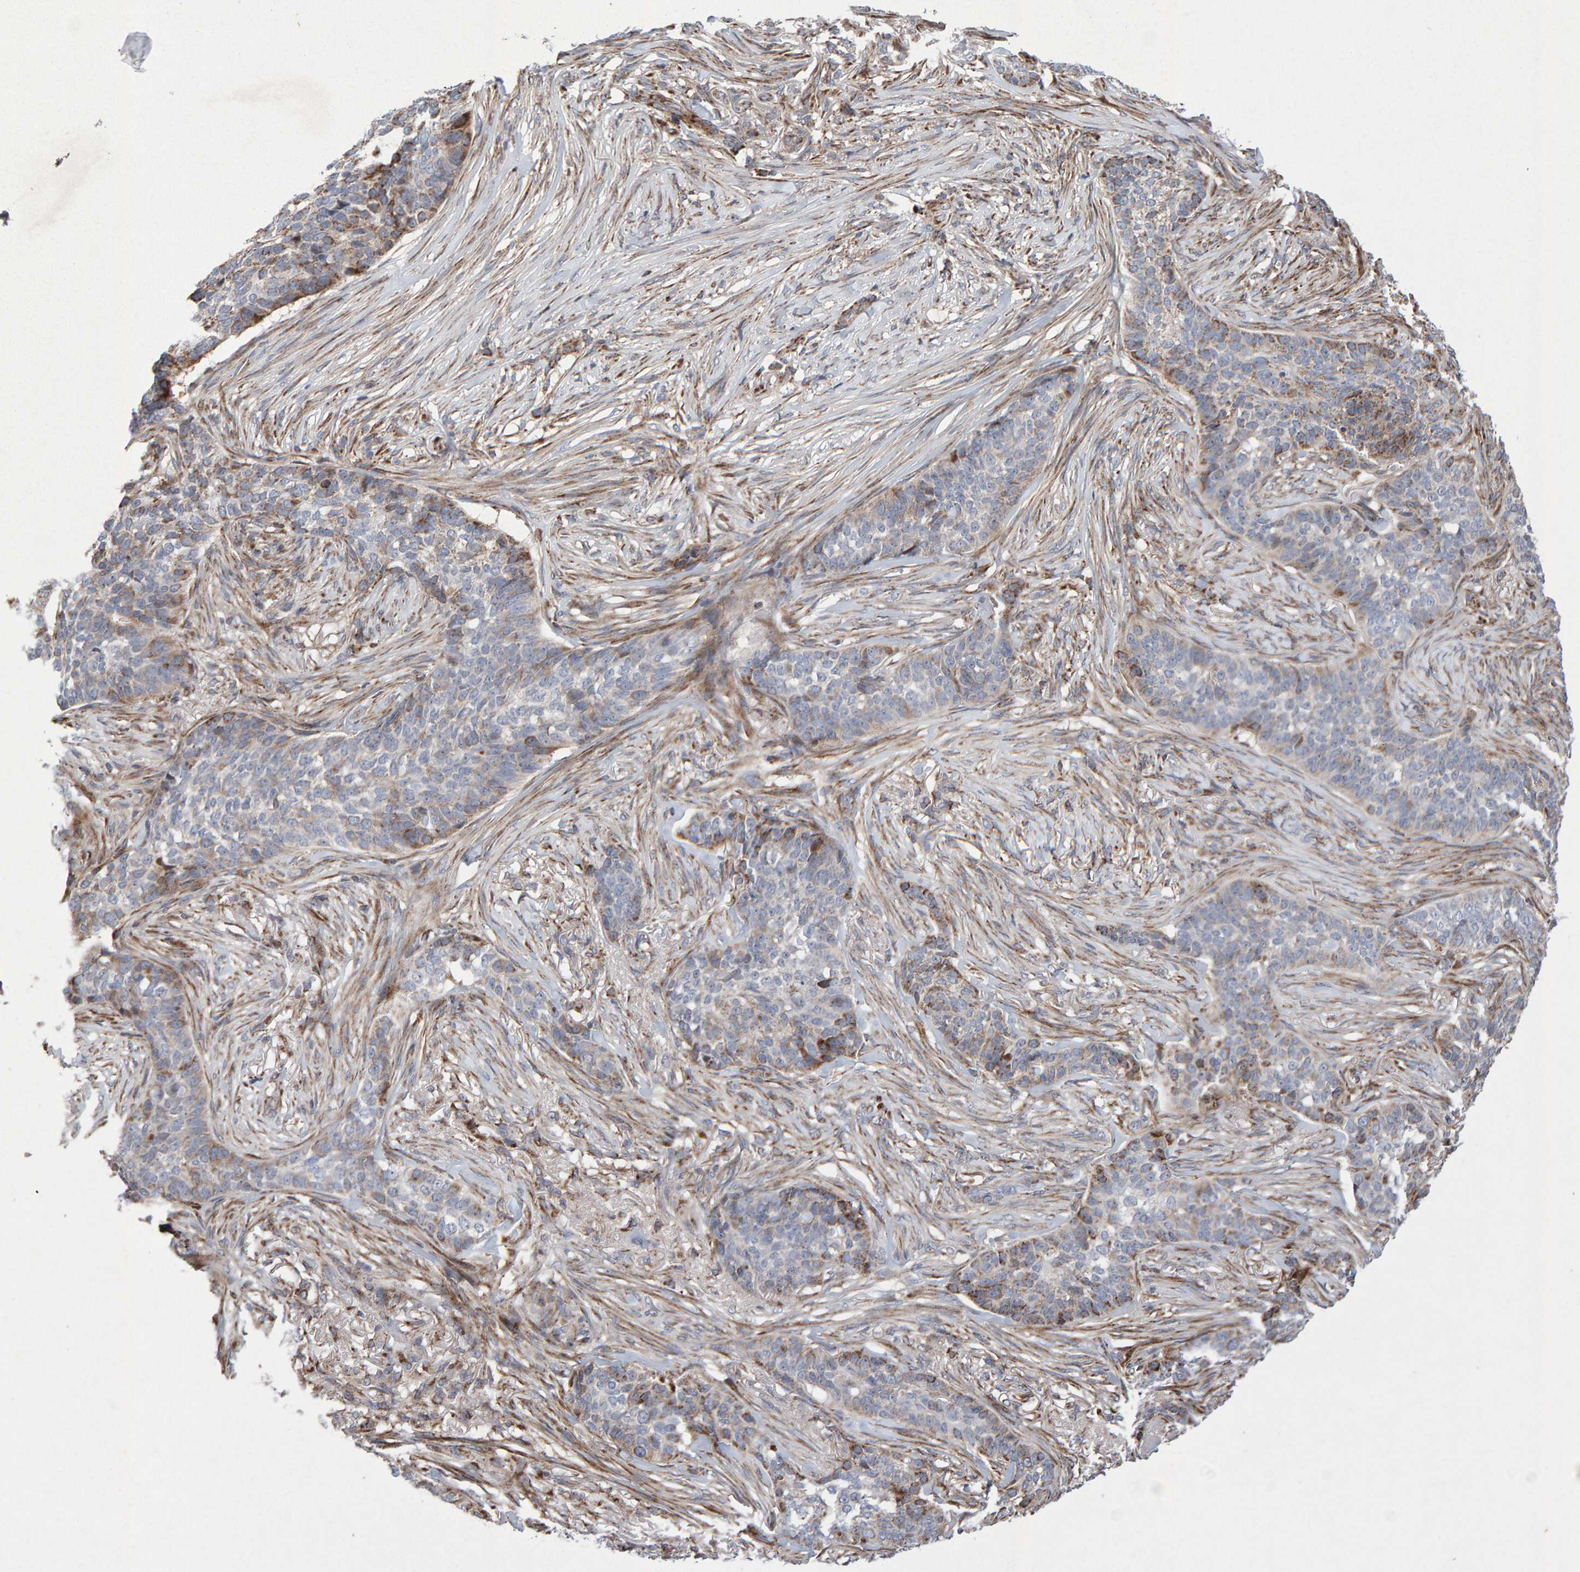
{"staining": {"intensity": "moderate", "quantity": "<25%", "location": "cytoplasmic/membranous"}, "tissue": "skin cancer", "cell_type": "Tumor cells", "image_type": "cancer", "snomed": [{"axis": "morphology", "description": "Basal cell carcinoma"}, {"axis": "topography", "description": "Skin"}], "caption": "Immunohistochemistry (IHC) micrograph of neoplastic tissue: human skin basal cell carcinoma stained using immunohistochemistry (IHC) displays low levels of moderate protein expression localized specifically in the cytoplasmic/membranous of tumor cells, appearing as a cytoplasmic/membranous brown color.", "gene": "PECR", "patient": {"sex": "male", "age": 85}}